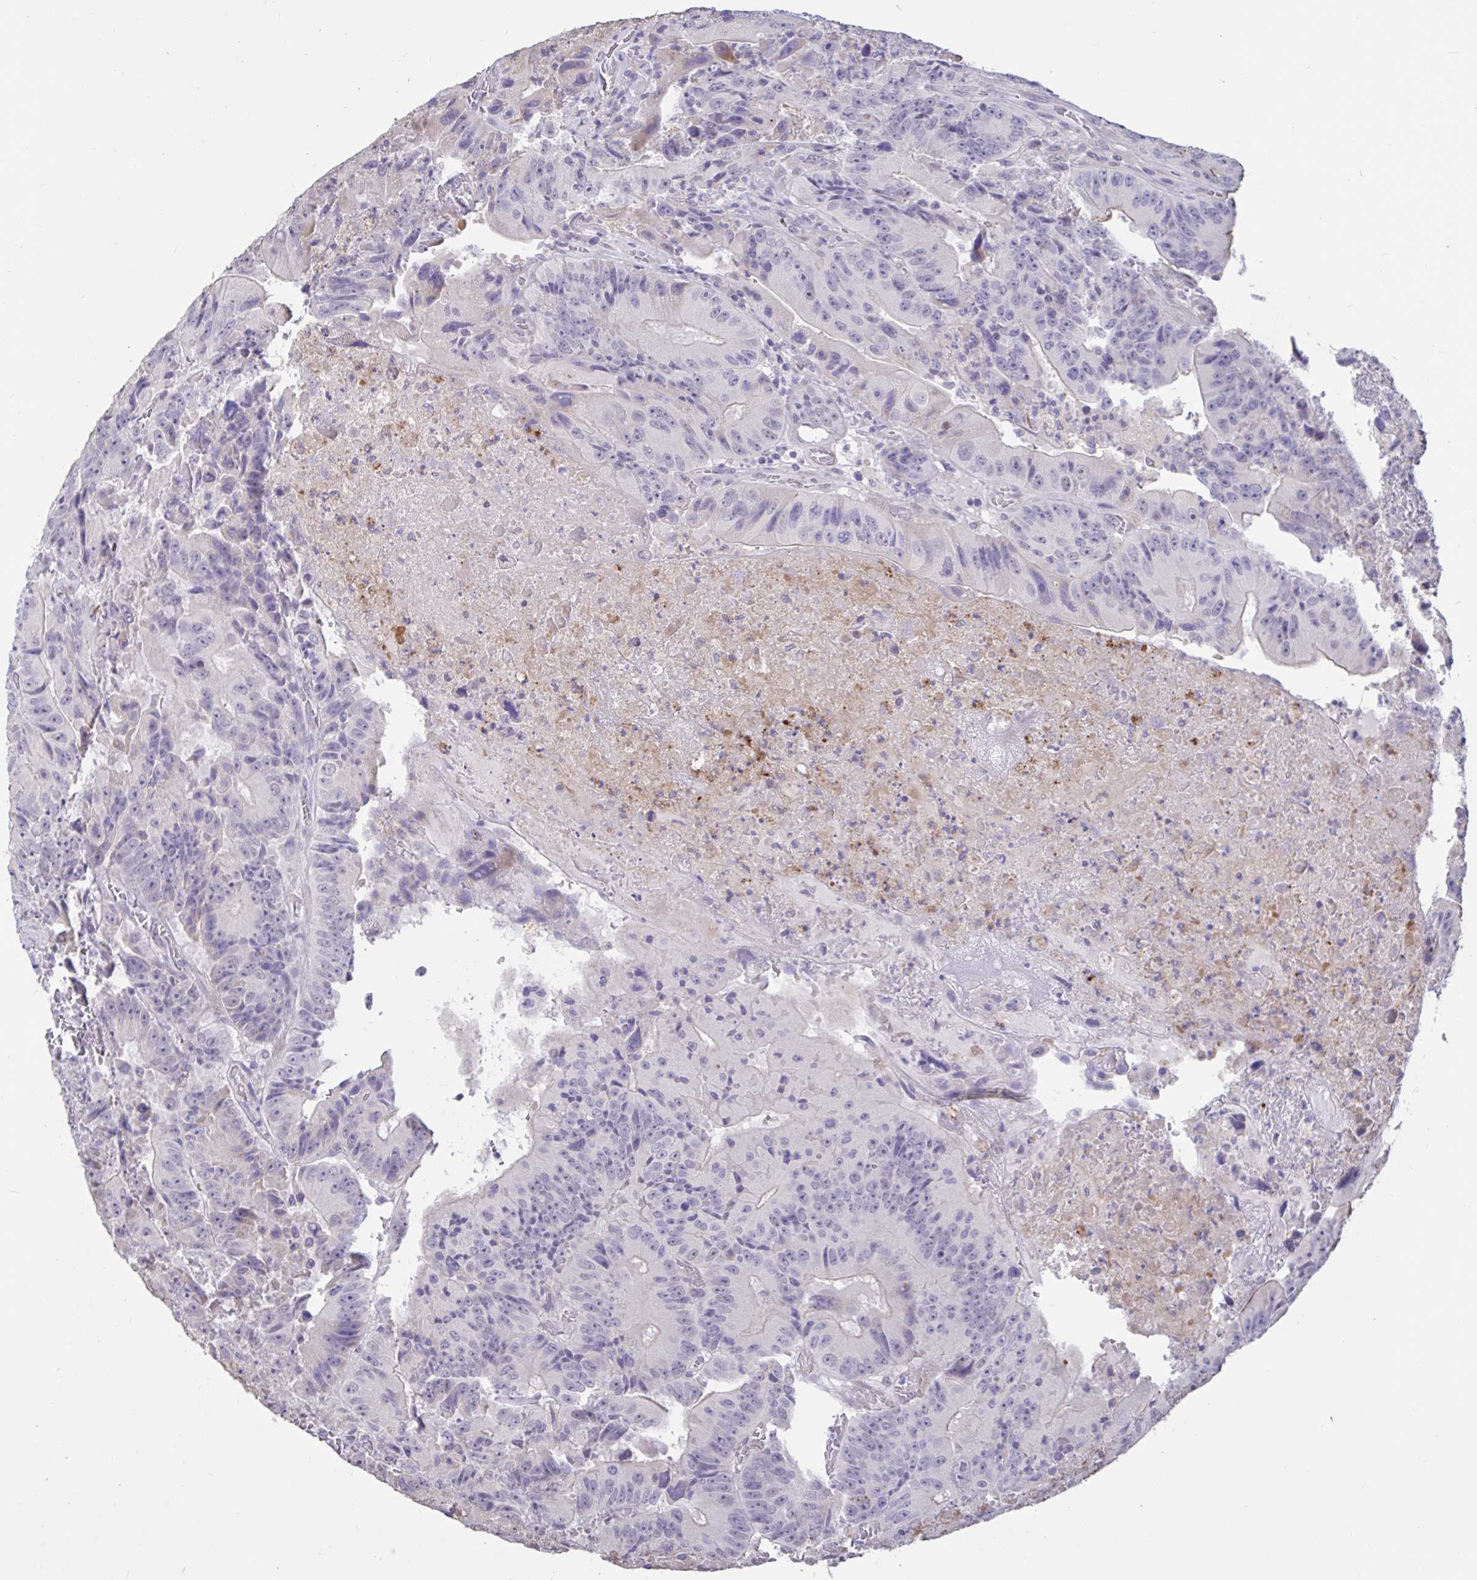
{"staining": {"intensity": "negative", "quantity": "none", "location": "none"}, "tissue": "colorectal cancer", "cell_type": "Tumor cells", "image_type": "cancer", "snomed": [{"axis": "morphology", "description": "Adenocarcinoma, NOS"}, {"axis": "topography", "description": "Colon"}], "caption": "This is an IHC photomicrograph of human colorectal cancer. There is no staining in tumor cells.", "gene": "DDX39A", "patient": {"sex": "female", "age": 86}}